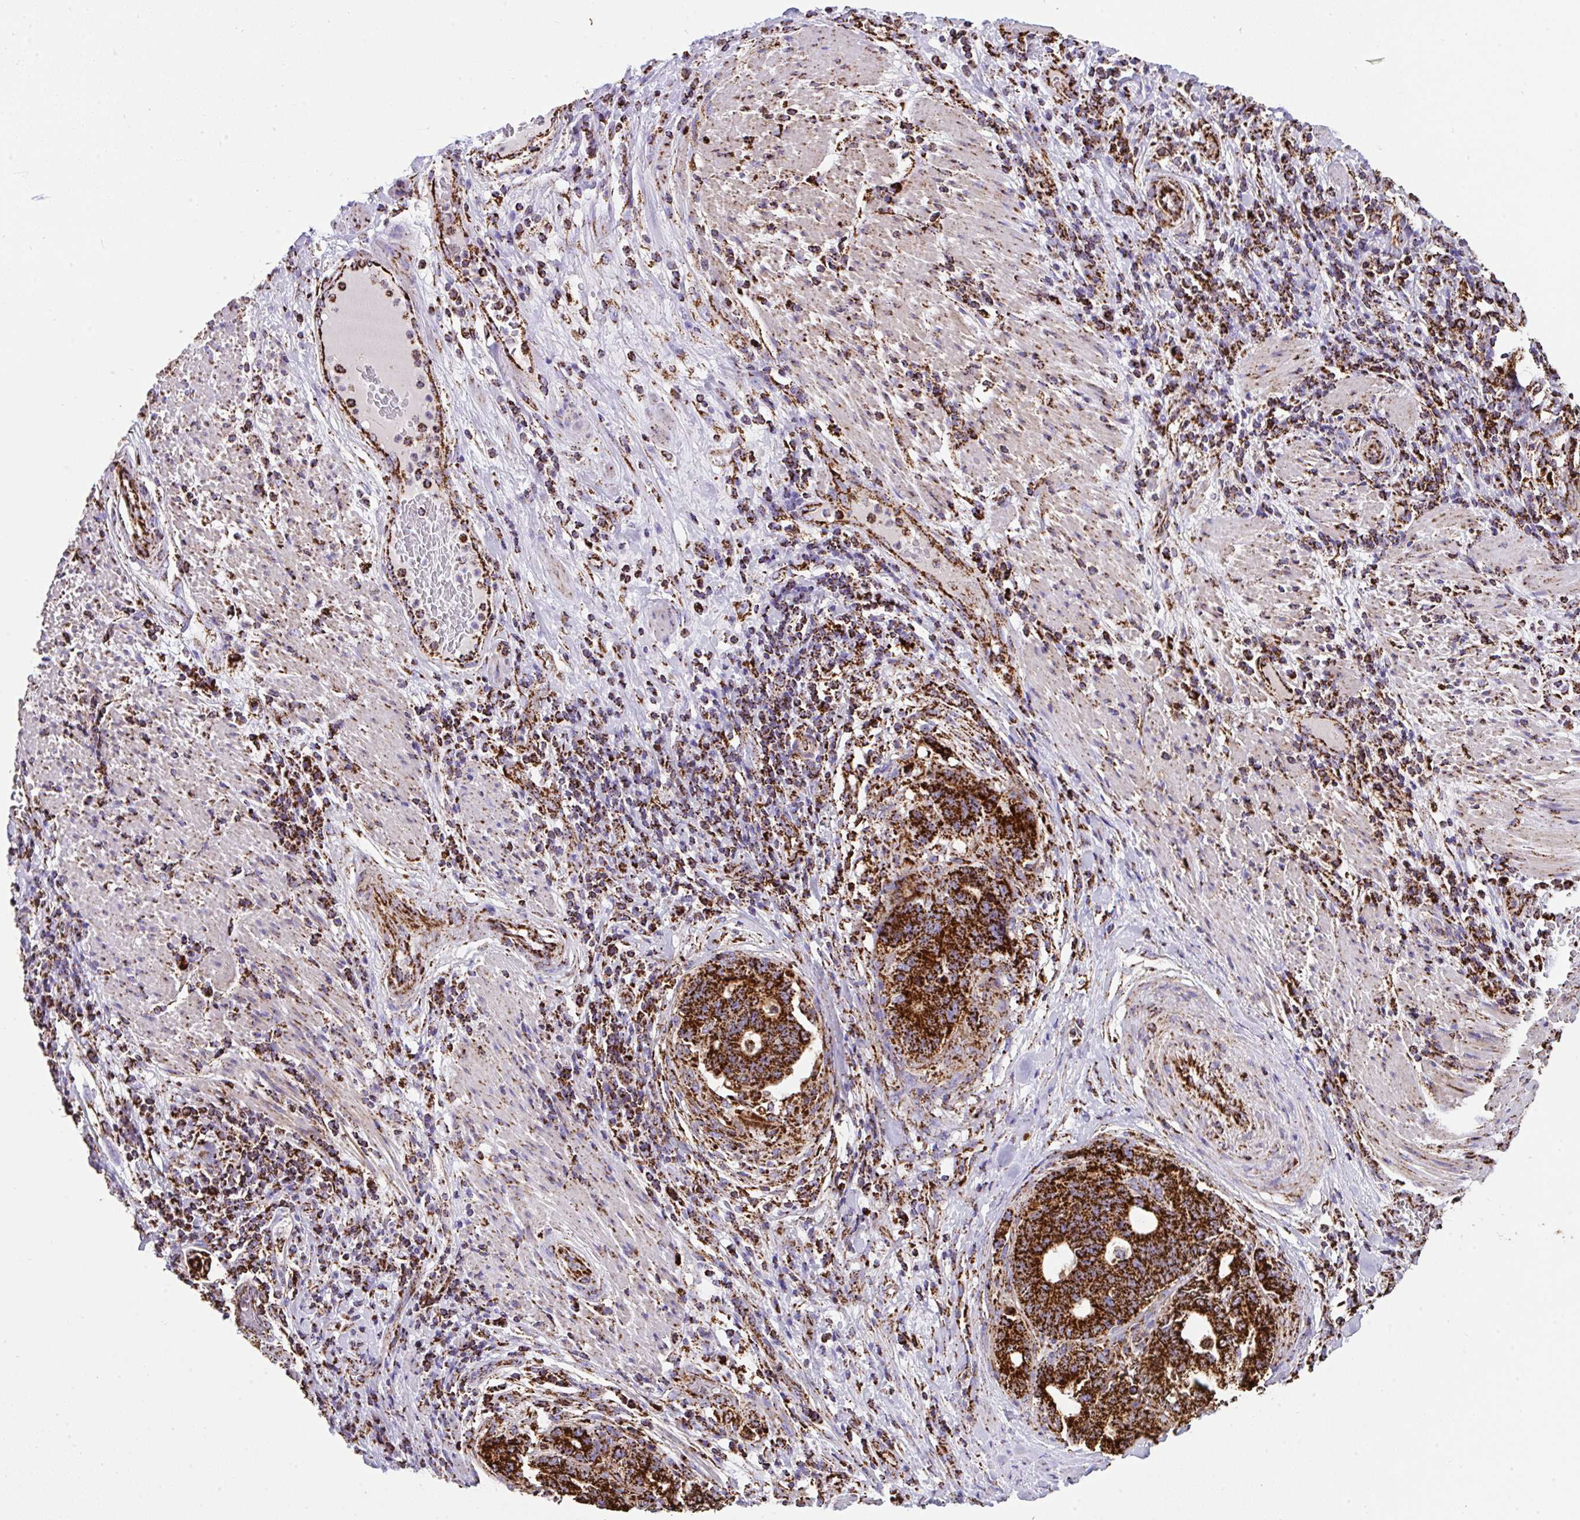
{"staining": {"intensity": "strong", "quantity": ">75%", "location": "cytoplasmic/membranous"}, "tissue": "stomach cancer", "cell_type": "Tumor cells", "image_type": "cancer", "snomed": [{"axis": "morphology", "description": "Normal tissue, NOS"}, {"axis": "morphology", "description": "Adenocarcinoma, NOS"}, {"axis": "topography", "description": "Stomach"}], "caption": "Adenocarcinoma (stomach) stained for a protein (brown) shows strong cytoplasmic/membranous positive positivity in approximately >75% of tumor cells.", "gene": "ANKRD33B", "patient": {"sex": "female", "age": 64}}